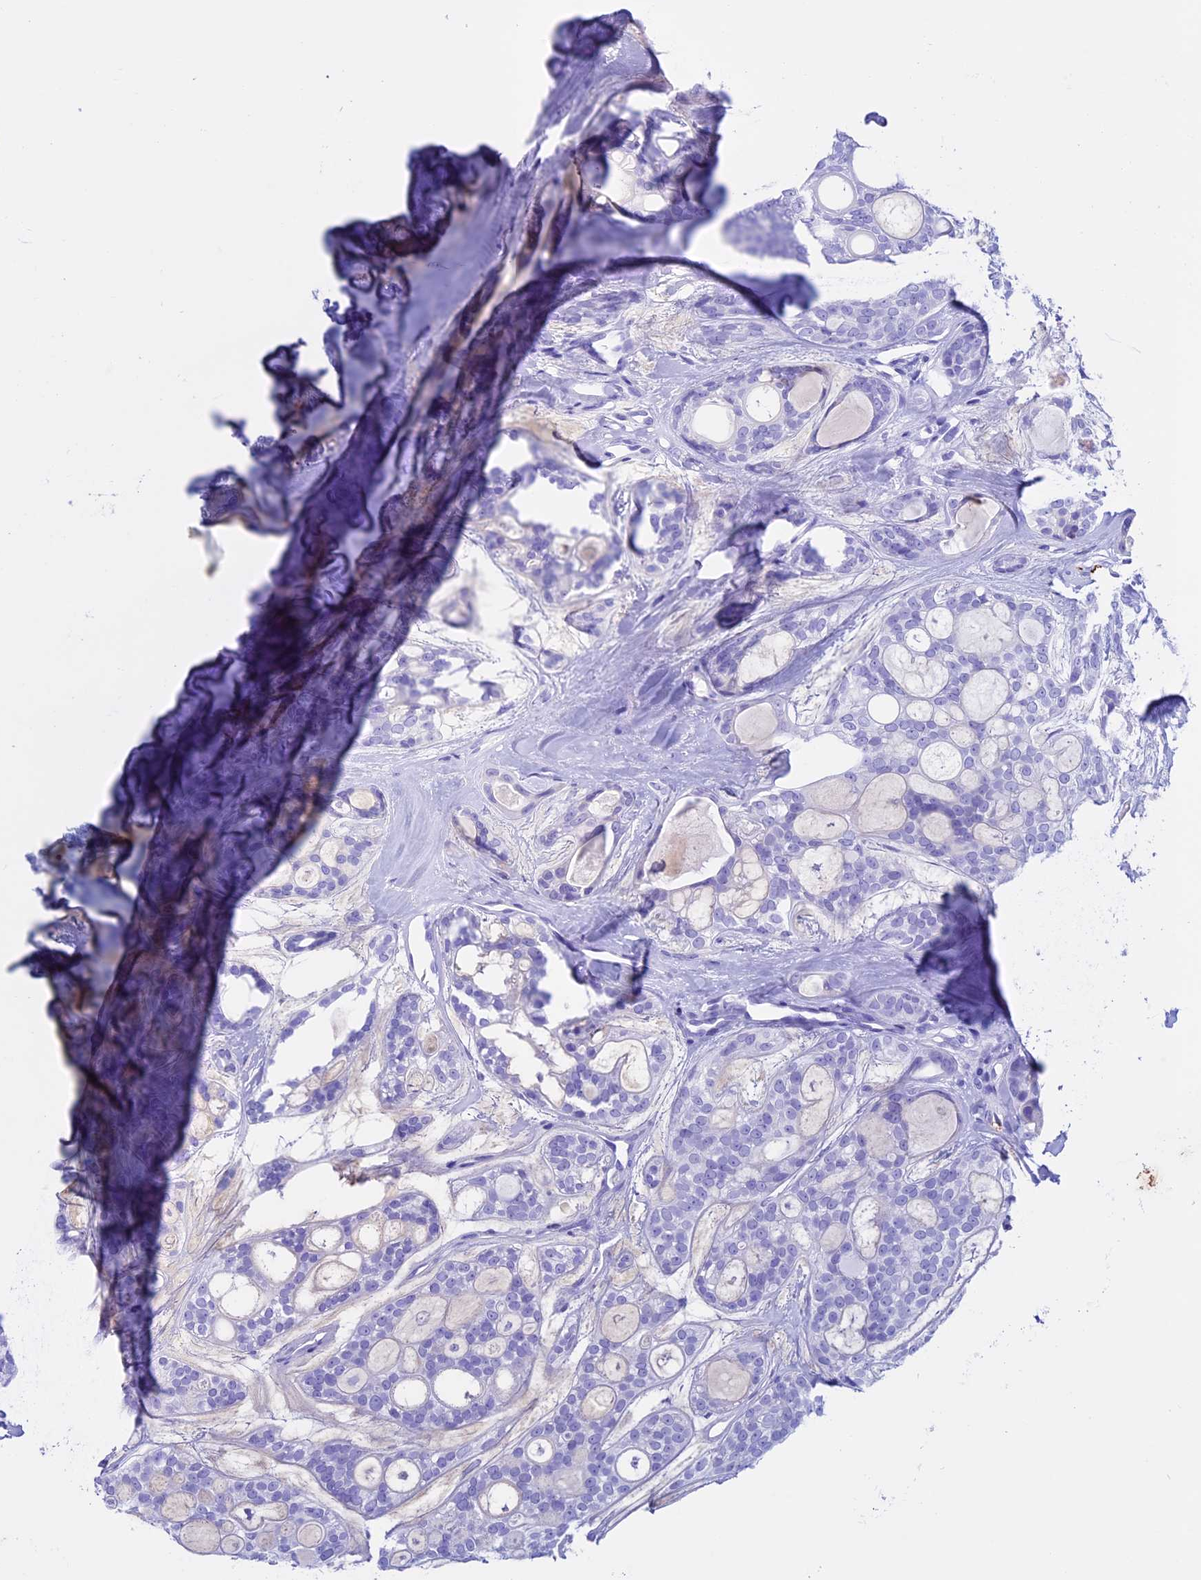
{"staining": {"intensity": "negative", "quantity": "none", "location": "none"}, "tissue": "head and neck cancer", "cell_type": "Tumor cells", "image_type": "cancer", "snomed": [{"axis": "morphology", "description": "Adenocarcinoma, NOS"}, {"axis": "topography", "description": "Head-Neck"}], "caption": "Head and neck cancer was stained to show a protein in brown. There is no significant positivity in tumor cells.", "gene": "IGSF6", "patient": {"sex": "male", "age": 66}}